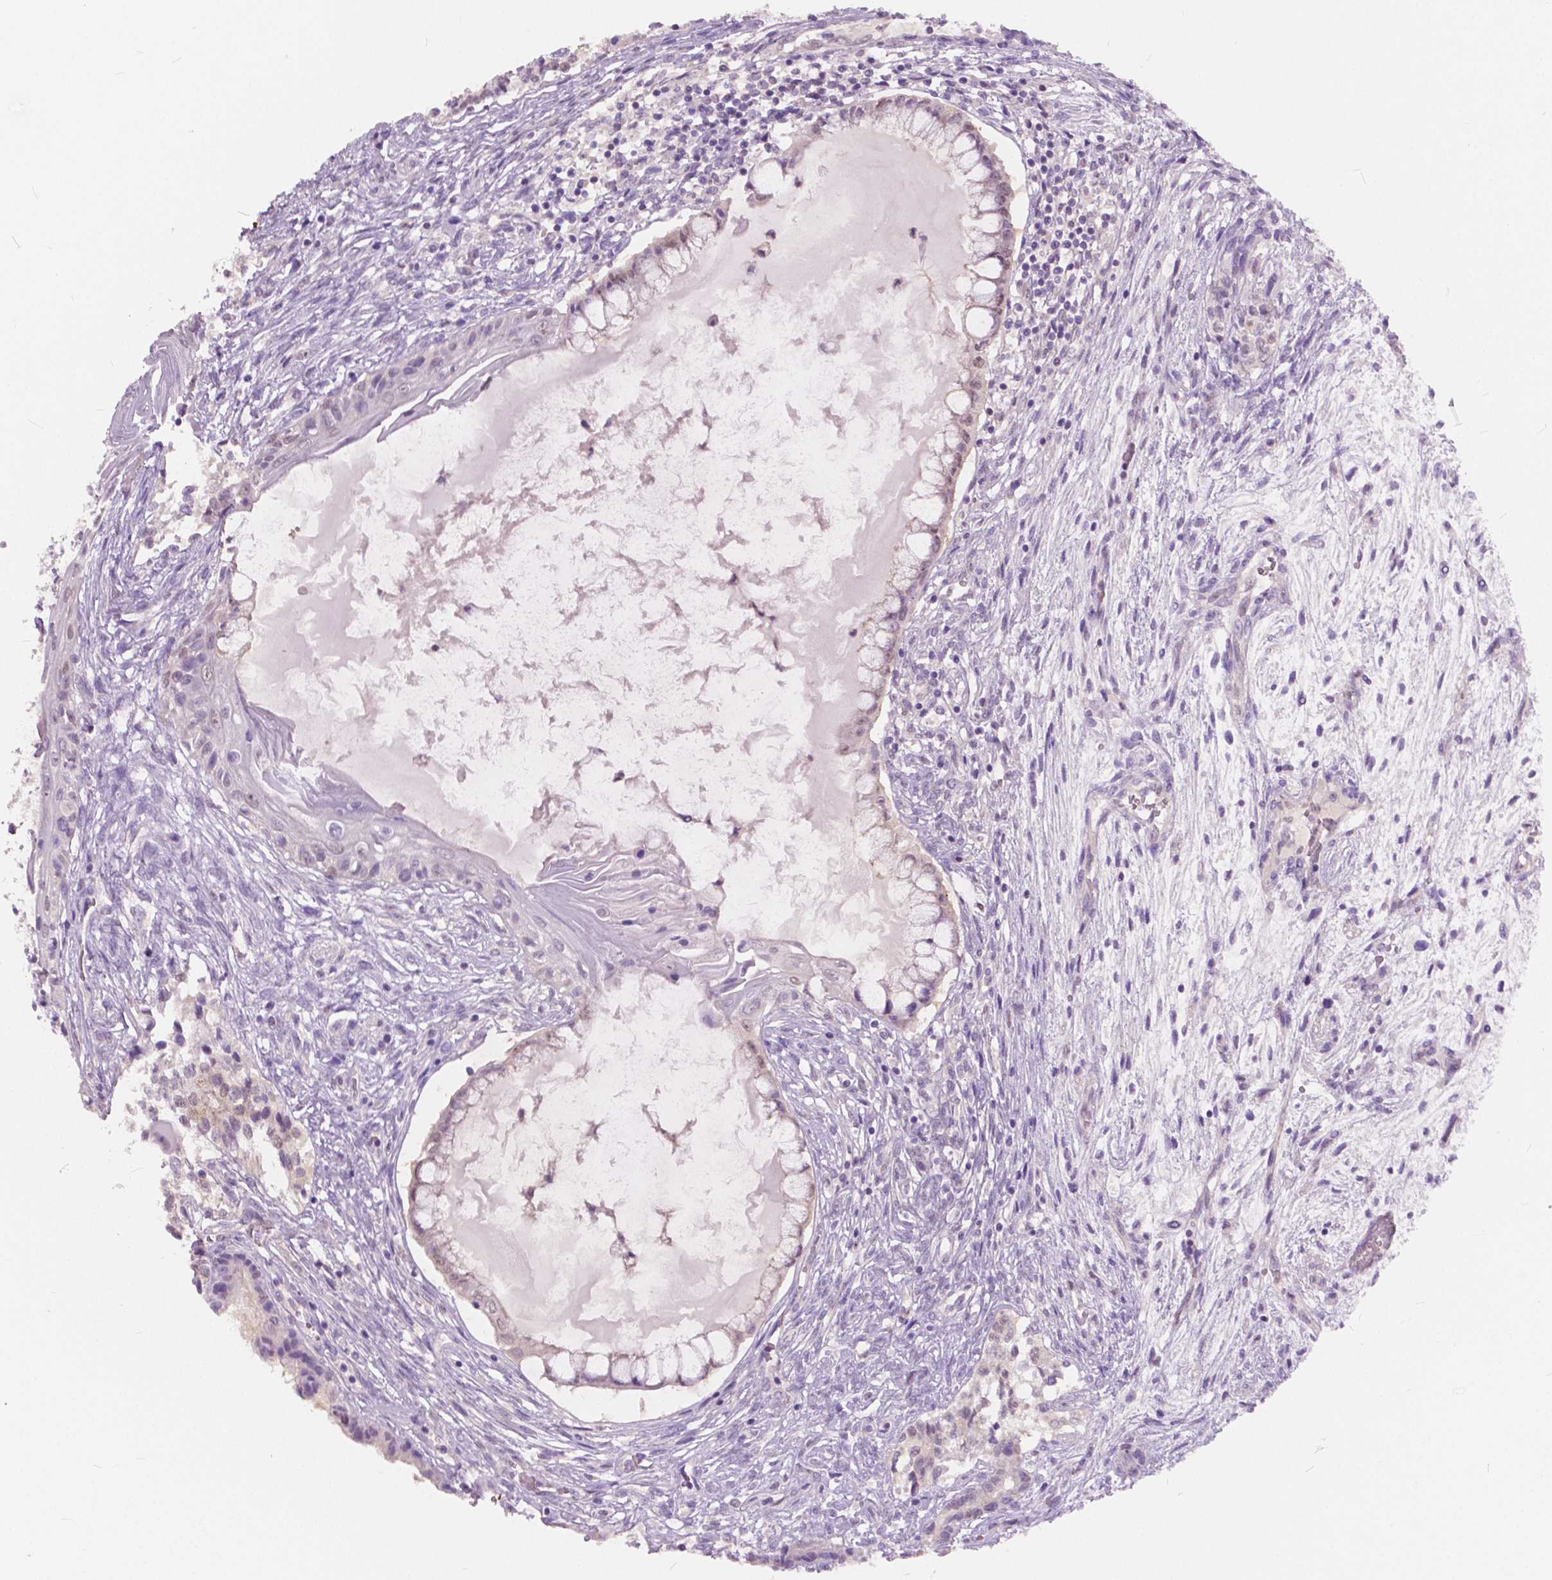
{"staining": {"intensity": "negative", "quantity": "none", "location": "none"}, "tissue": "testis cancer", "cell_type": "Tumor cells", "image_type": "cancer", "snomed": [{"axis": "morphology", "description": "Carcinoma, Embryonal, NOS"}, {"axis": "topography", "description": "Testis"}], "caption": "Immunohistochemistry micrograph of human testis embryonal carcinoma stained for a protein (brown), which shows no positivity in tumor cells.", "gene": "TKFC", "patient": {"sex": "male", "age": 37}}